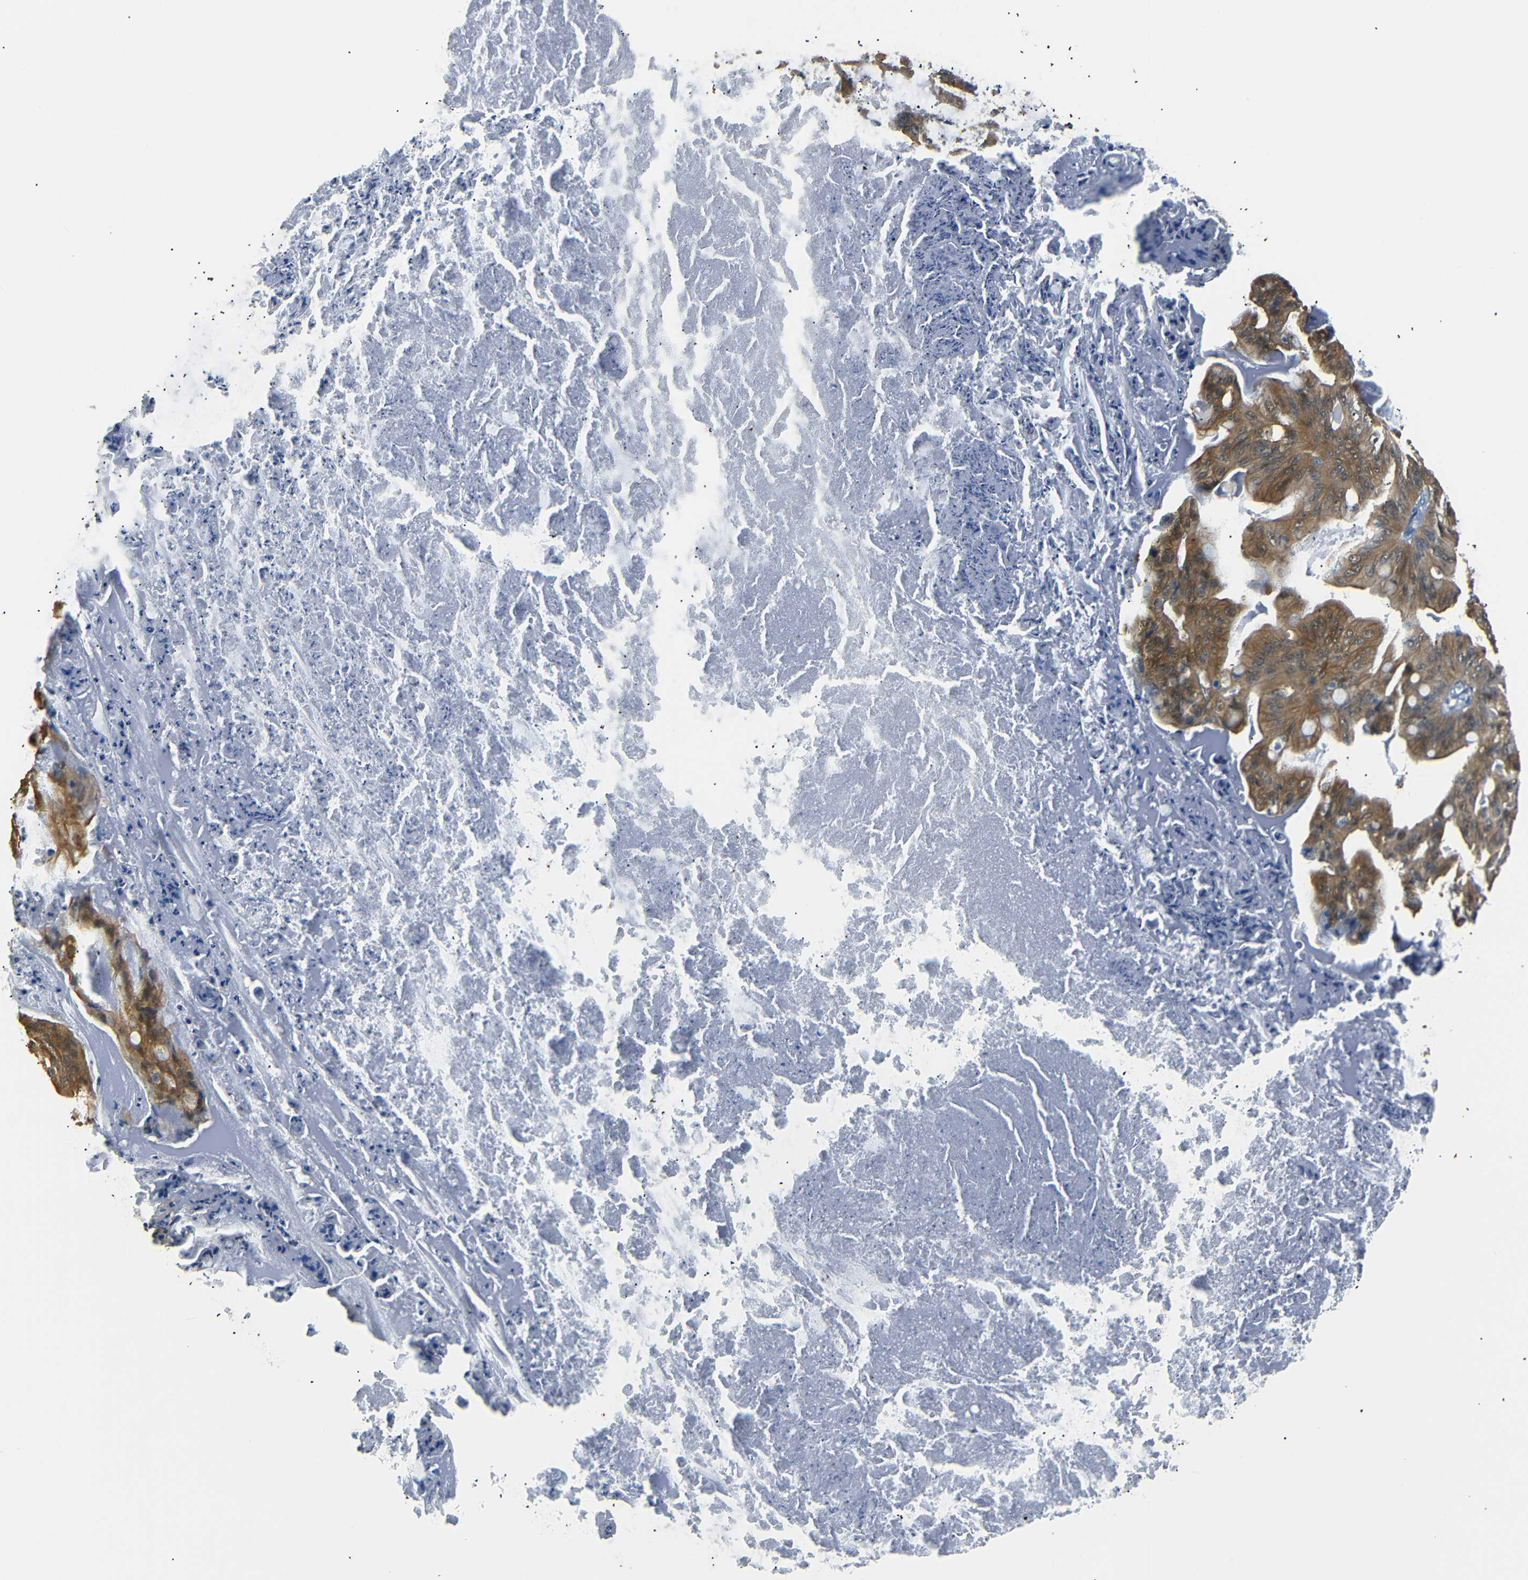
{"staining": {"intensity": "moderate", "quantity": ">75%", "location": "cytoplasmic/membranous"}, "tissue": "ovarian cancer", "cell_type": "Tumor cells", "image_type": "cancer", "snomed": [{"axis": "morphology", "description": "Cystadenocarcinoma, mucinous, NOS"}, {"axis": "topography", "description": "Ovary"}], "caption": "The micrograph demonstrates a brown stain indicating the presence of a protein in the cytoplasmic/membranous of tumor cells in mucinous cystadenocarcinoma (ovarian).", "gene": "SFN", "patient": {"sex": "female", "age": 36}}